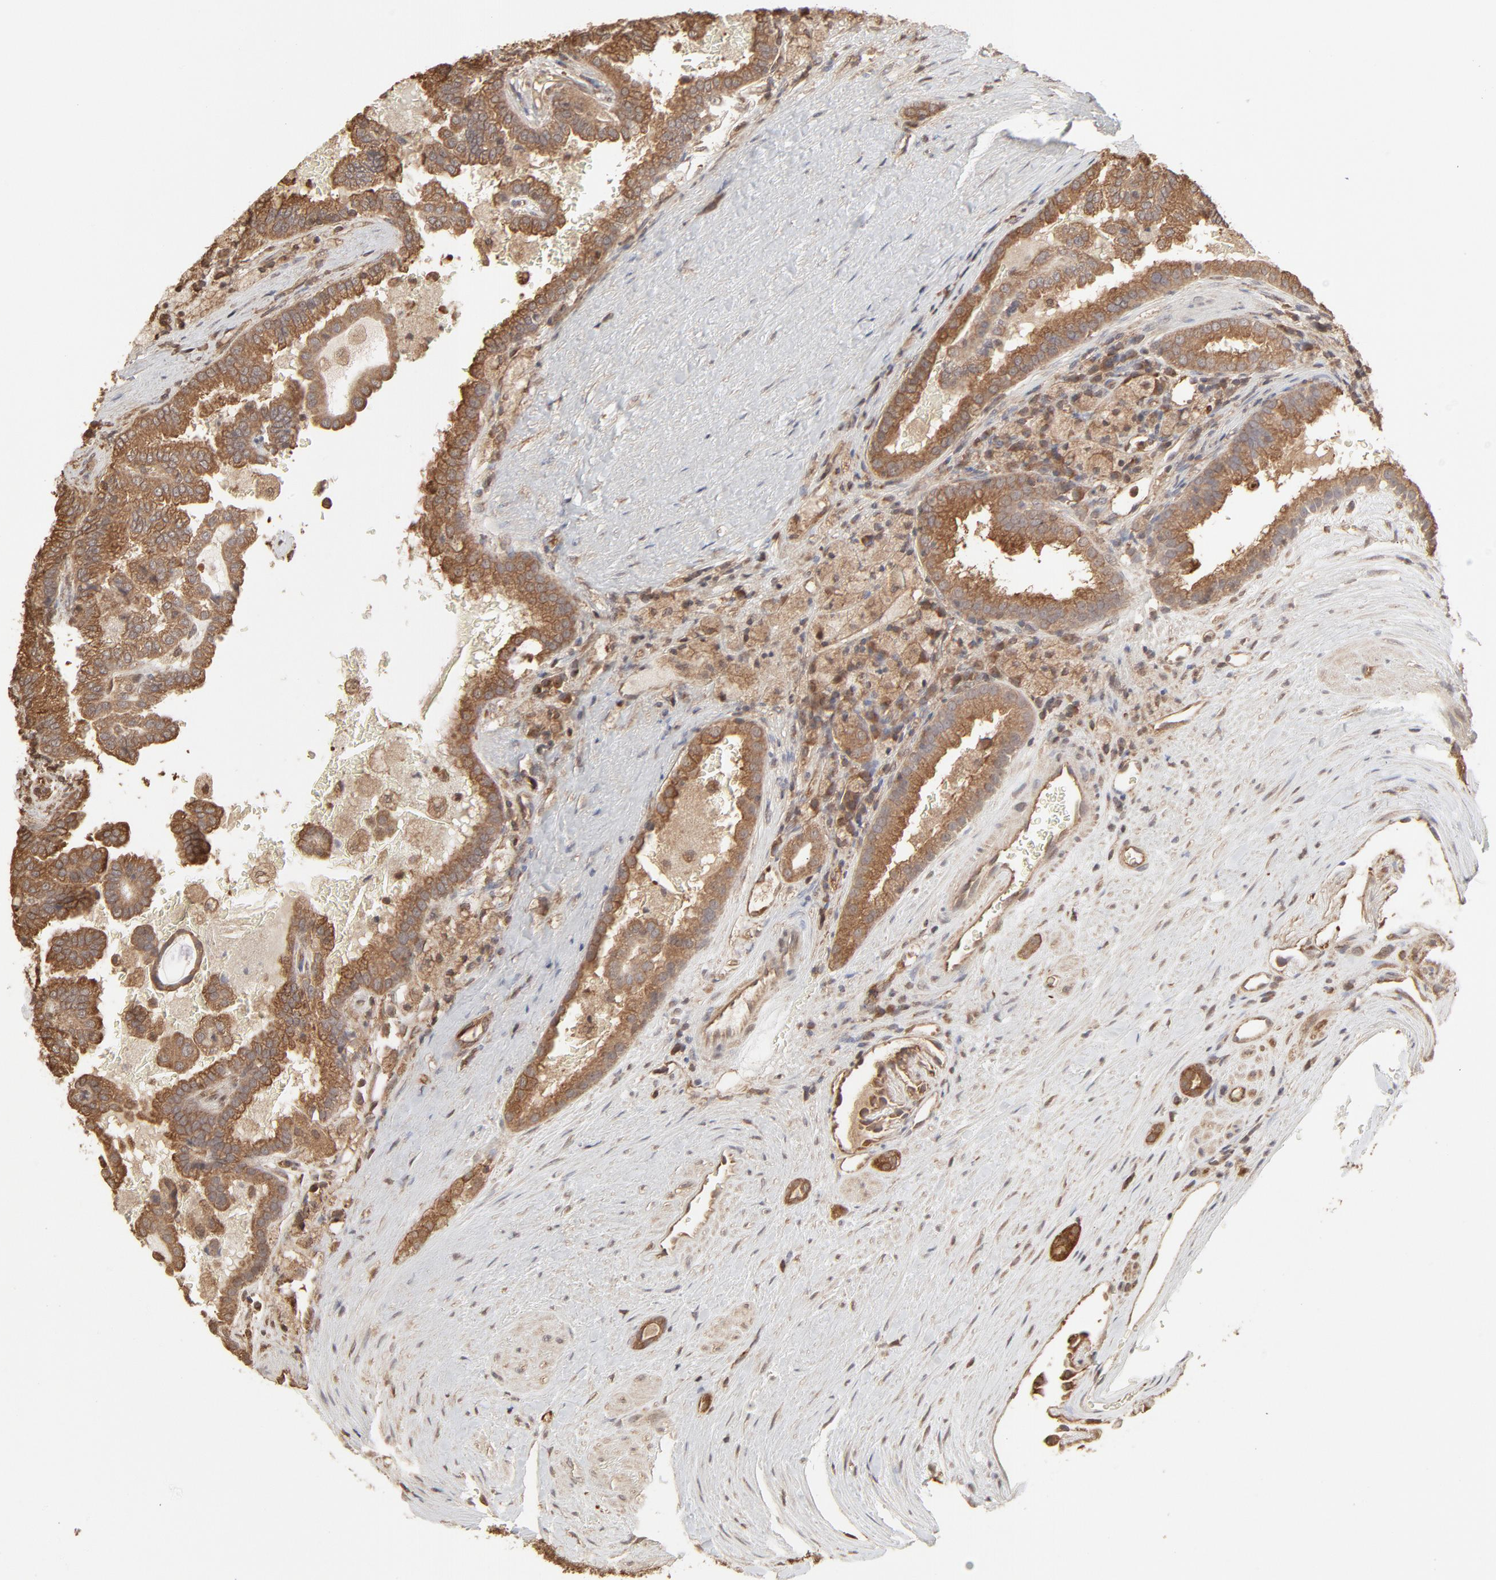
{"staining": {"intensity": "moderate", "quantity": ">75%", "location": "cytoplasmic/membranous"}, "tissue": "renal cancer", "cell_type": "Tumor cells", "image_type": "cancer", "snomed": [{"axis": "morphology", "description": "Adenocarcinoma, NOS"}, {"axis": "topography", "description": "Kidney"}], "caption": "Tumor cells exhibit moderate cytoplasmic/membranous staining in about >75% of cells in renal adenocarcinoma.", "gene": "PPP2CA", "patient": {"sex": "male", "age": 61}}